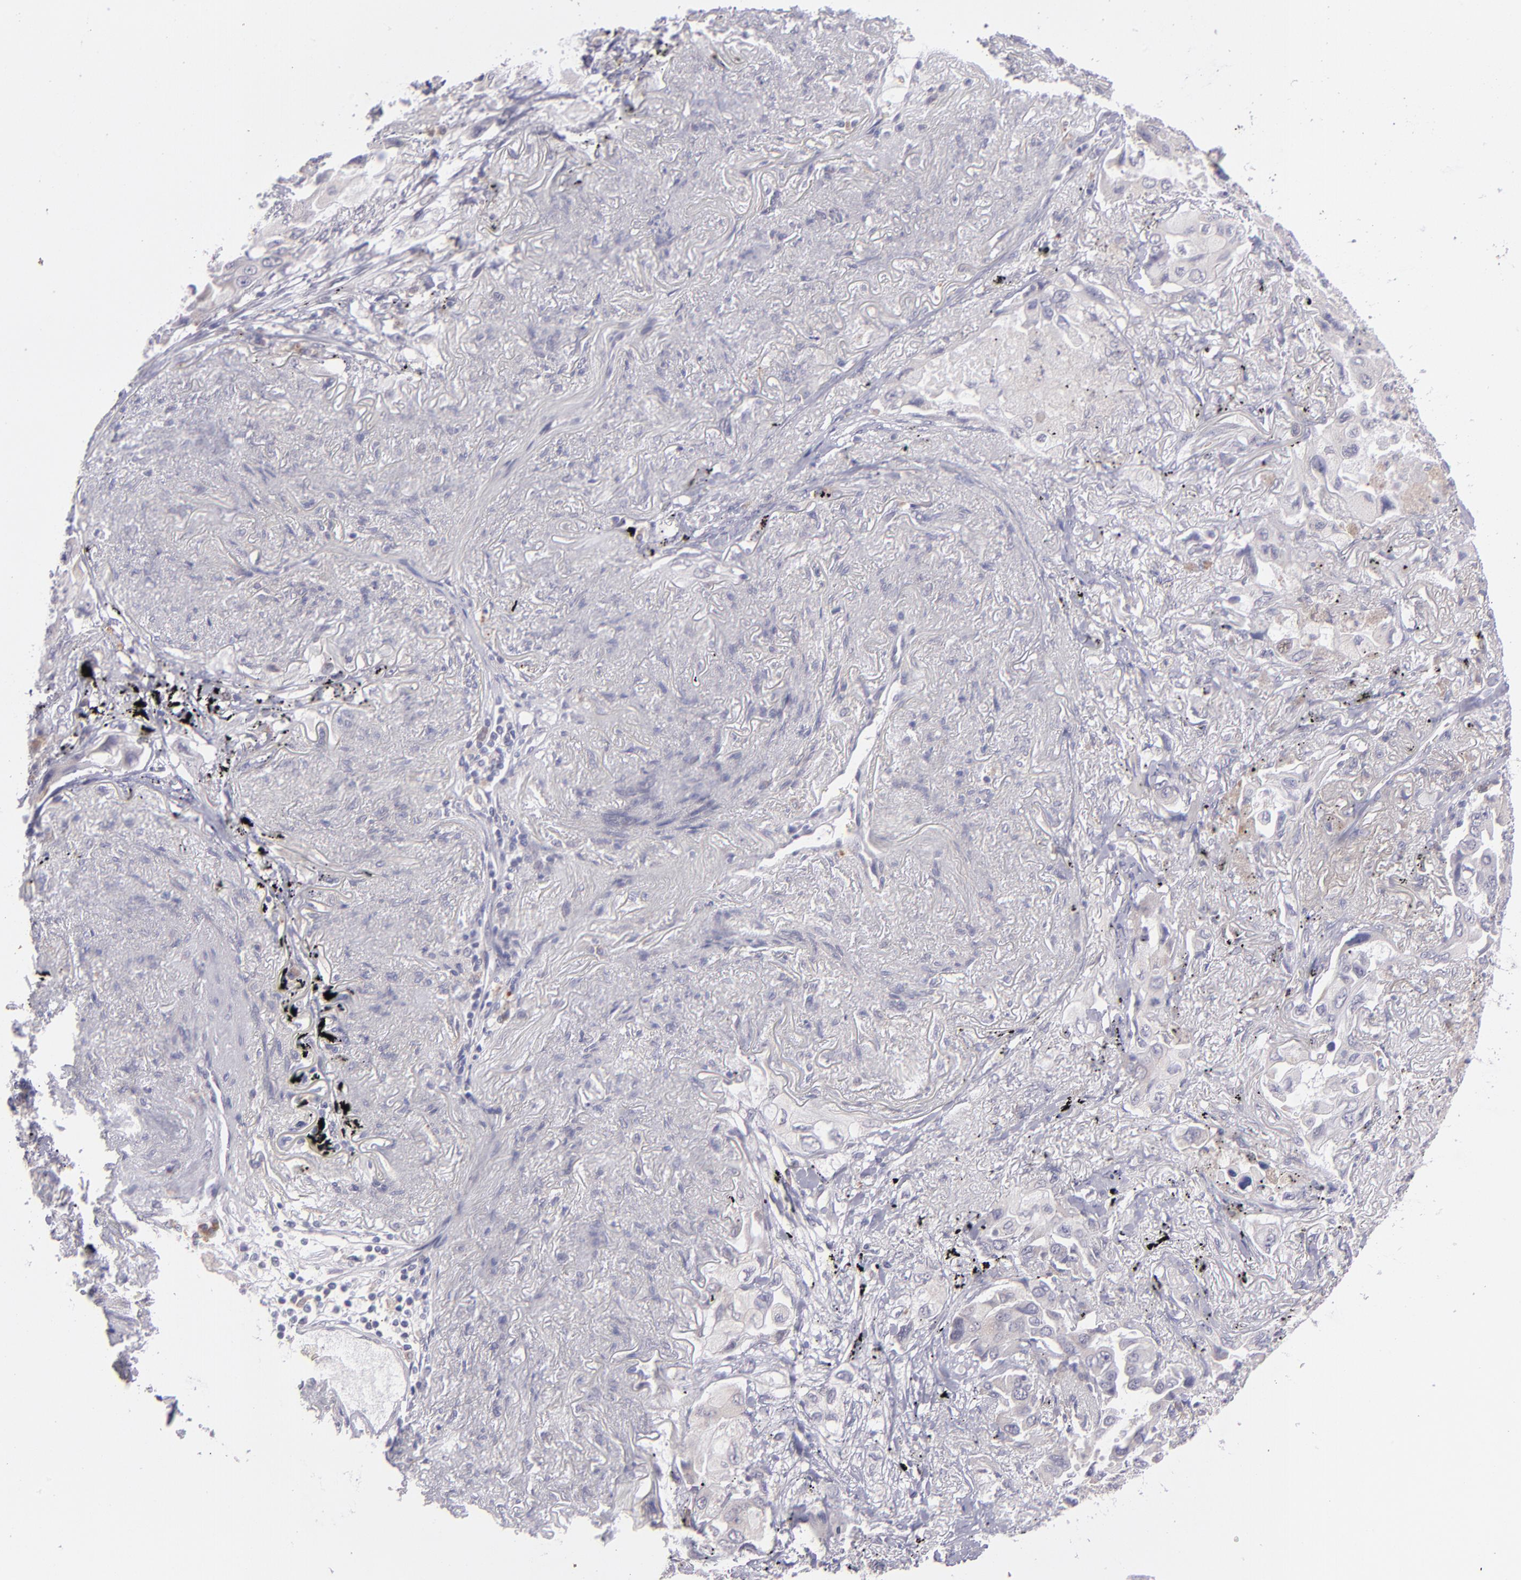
{"staining": {"intensity": "negative", "quantity": "none", "location": "none"}, "tissue": "lung cancer", "cell_type": "Tumor cells", "image_type": "cancer", "snomed": [{"axis": "morphology", "description": "Adenocarcinoma, NOS"}, {"axis": "topography", "description": "Lung"}], "caption": "DAB immunohistochemical staining of human lung adenocarcinoma reveals no significant positivity in tumor cells.", "gene": "TRAF3", "patient": {"sex": "female", "age": 65}}